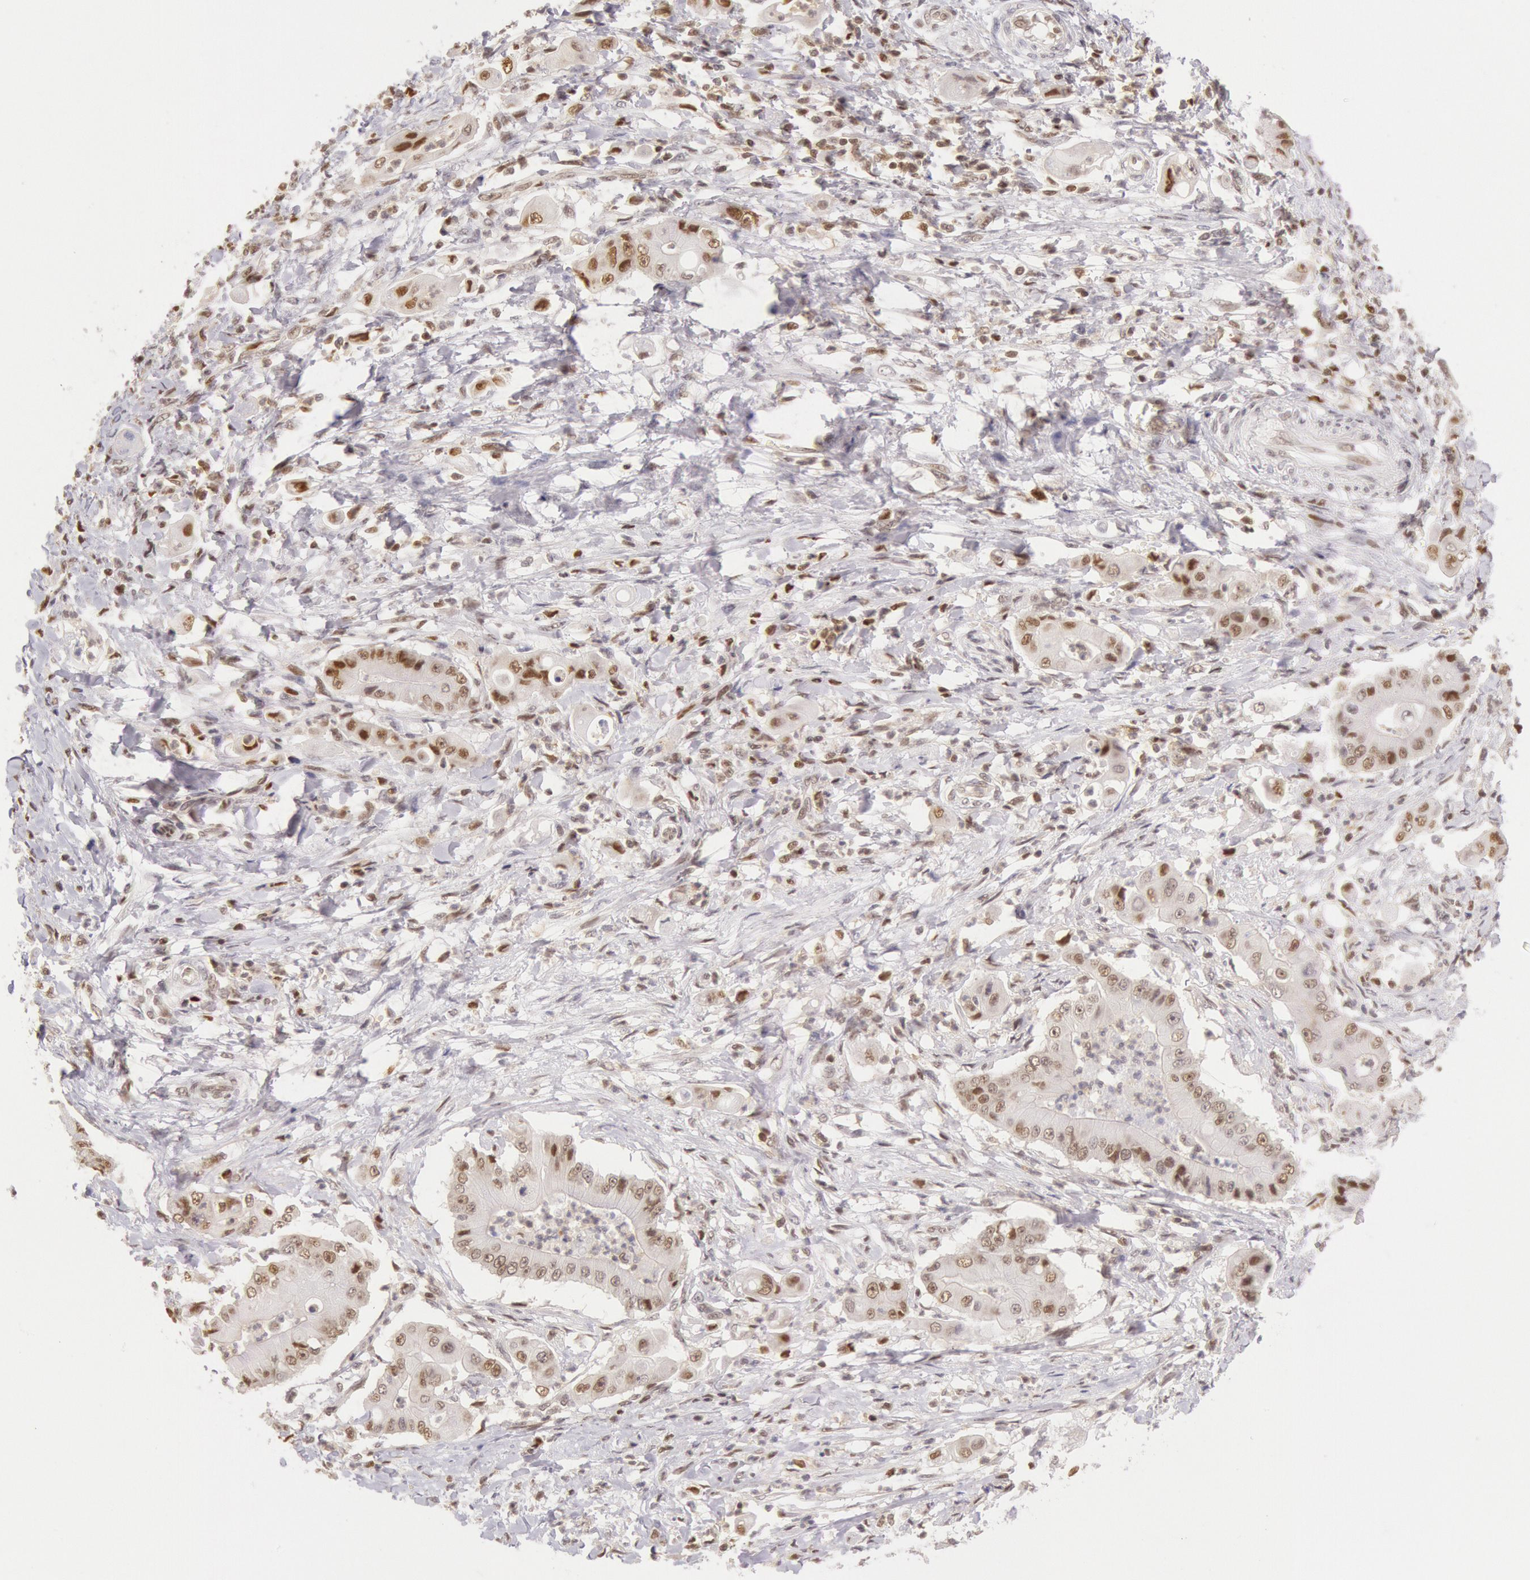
{"staining": {"intensity": "moderate", "quantity": "25%-75%", "location": "nuclear"}, "tissue": "pancreatic cancer", "cell_type": "Tumor cells", "image_type": "cancer", "snomed": [{"axis": "morphology", "description": "Adenocarcinoma, NOS"}, {"axis": "topography", "description": "Pancreas"}], "caption": "Immunohistochemistry histopathology image of adenocarcinoma (pancreatic) stained for a protein (brown), which reveals medium levels of moderate nuclear staining in approximately 25%-75% of tumor cells.", "gene": "ESS2", "patient": {"sex": "male", "age": 62}}